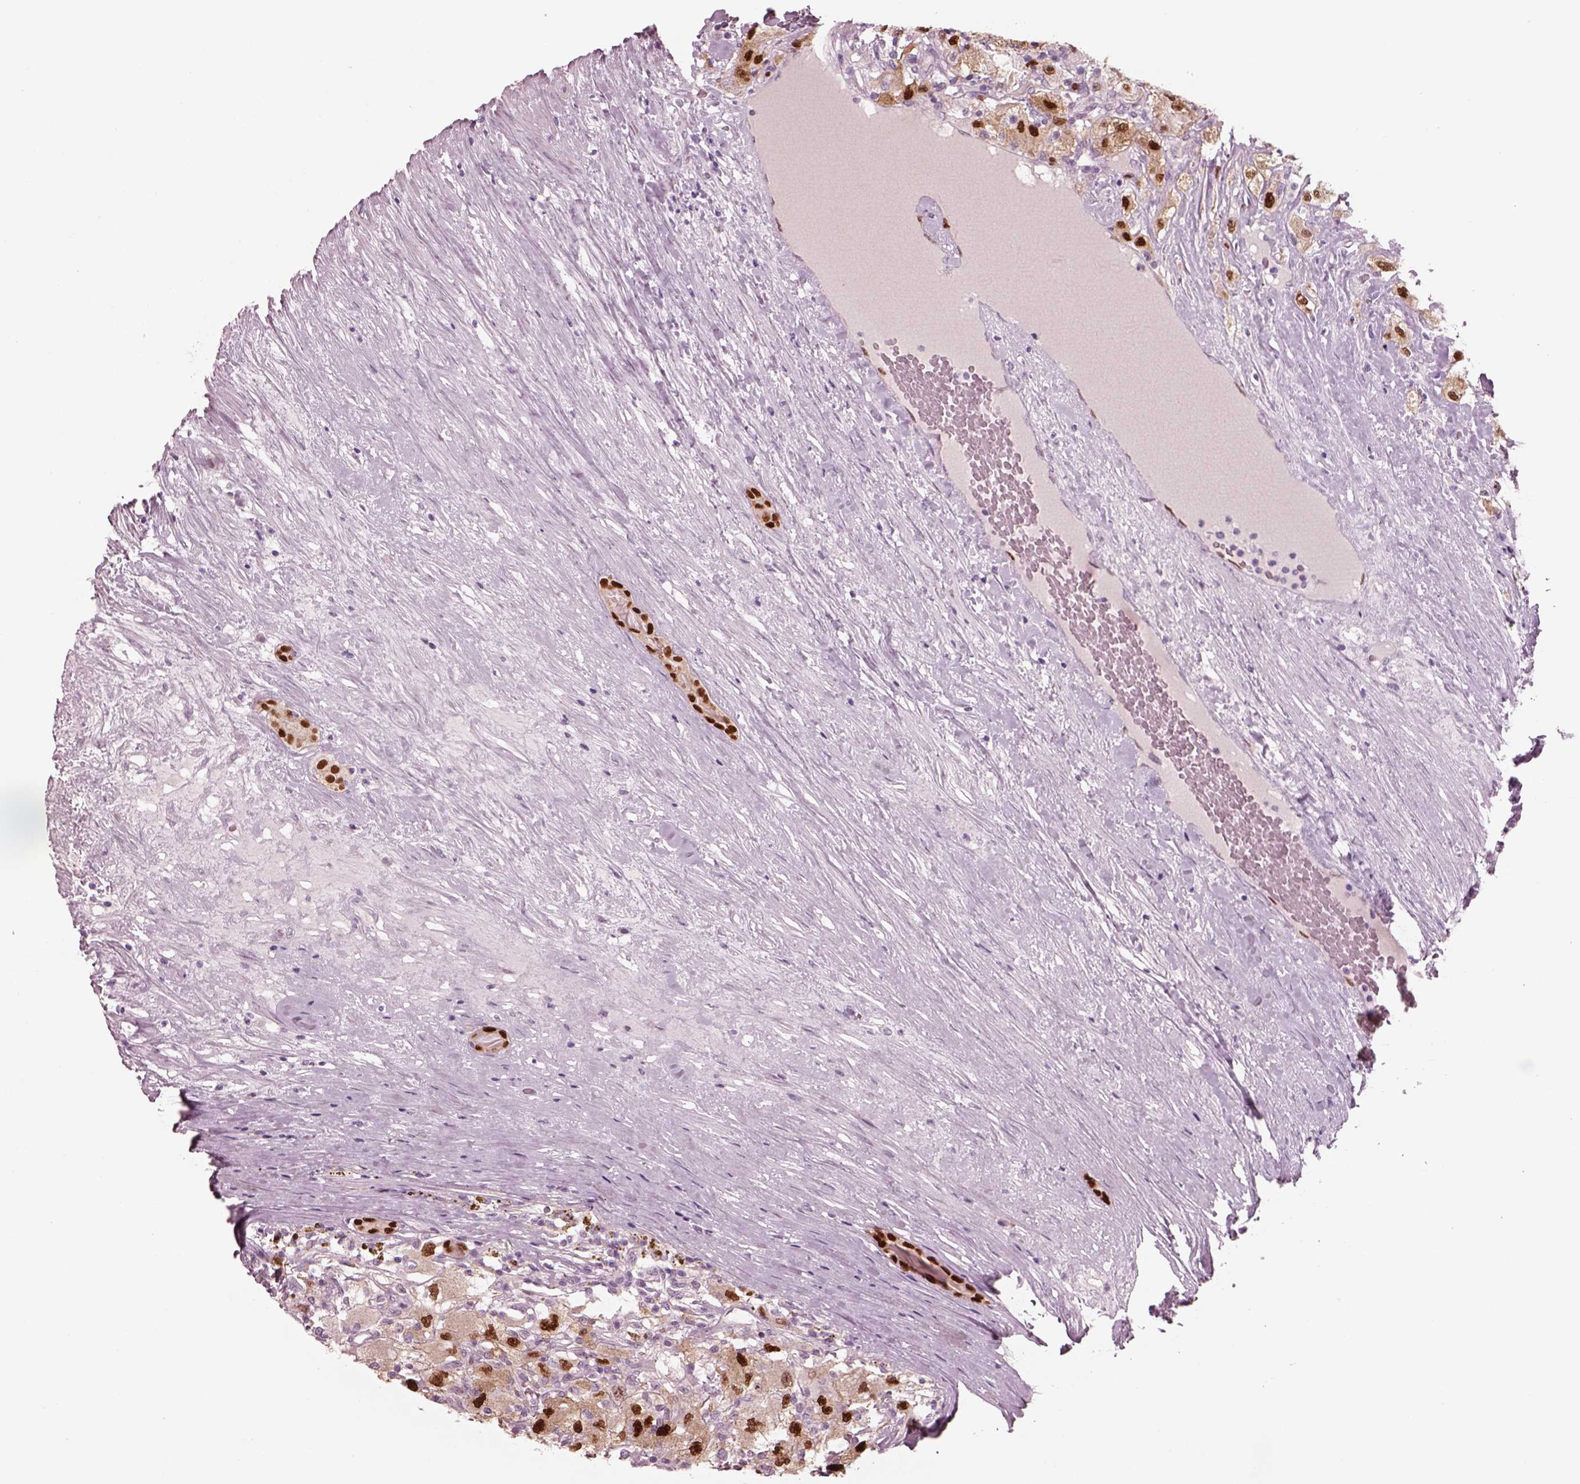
{"staining": {"intensity": "strong", "quantity": ">75%", "location": "nuclear"}, "tissue": "renal cancer", "cell_type": "Tumor cells", "image_type": "cancer", "snomed": [{"axis": "morphology", "description": "Adenocarcinoma, NOS"}, {"axis": "topography", "description": "Kidney"}], "caption": "The photomicrograph demonstrates staining of renal cancer, revealing strong nuclear protein positivity (brown color) within tumor cells.", "gene": "SOX9", "patient": {"sex": "female", "age": 67}}